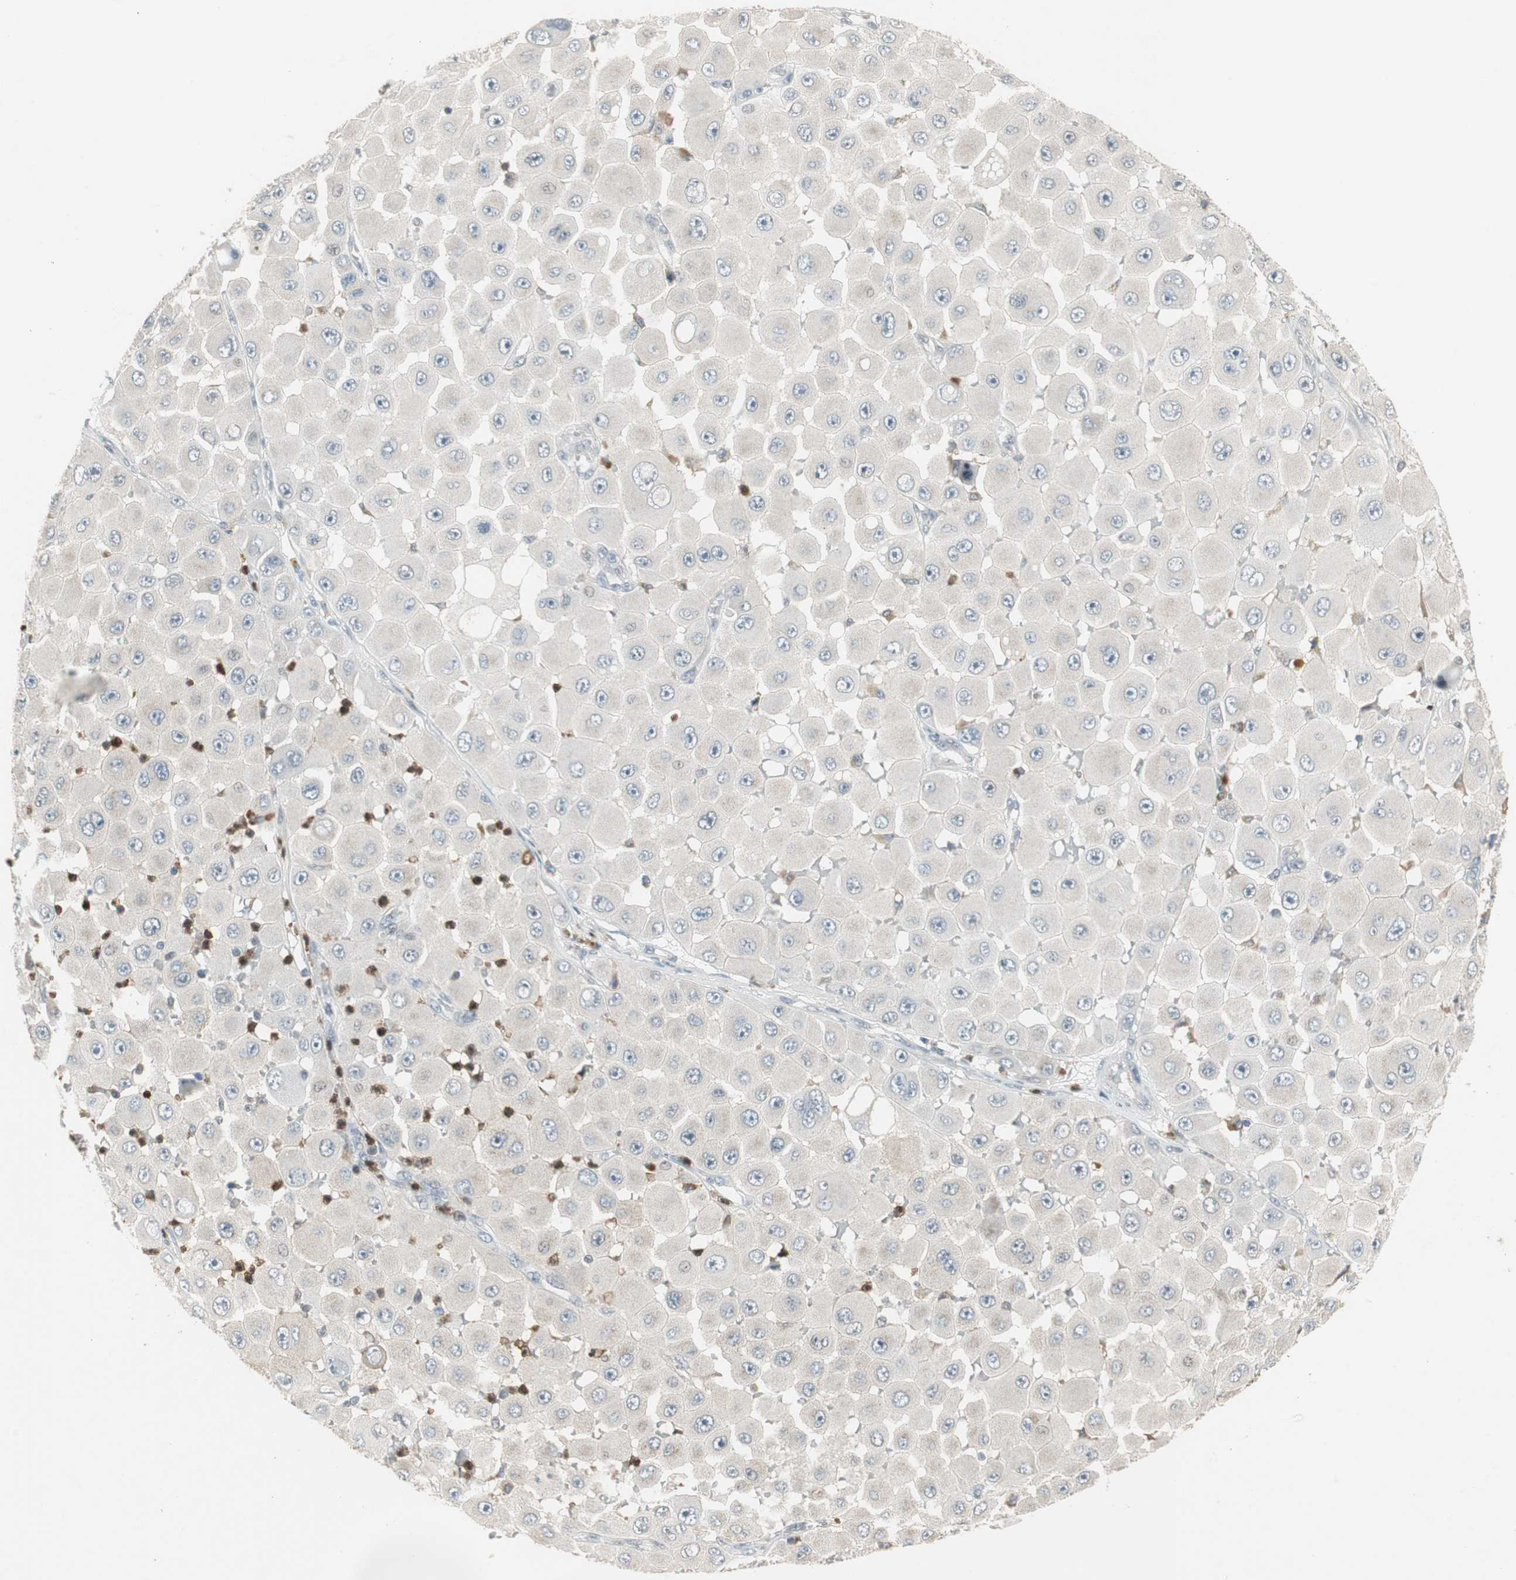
{"staining": {"intensity": "negative", "quantity": "none", "location": "none"}, "tissue": "melanoma", "cell_type": "Tumor cells", "image_type": "cancer", "snomed": [{"axis": "morphology", "description": "Malignant melanoma, NOS"}, {"axis": "topography", "description": "Skin"}], "caption": "DAB immunohistochemical staining of human melanoma reveals no significant staining in tumor cells.", "gene": "SNX4", "patient": {"sex": "female", "age": 81}}